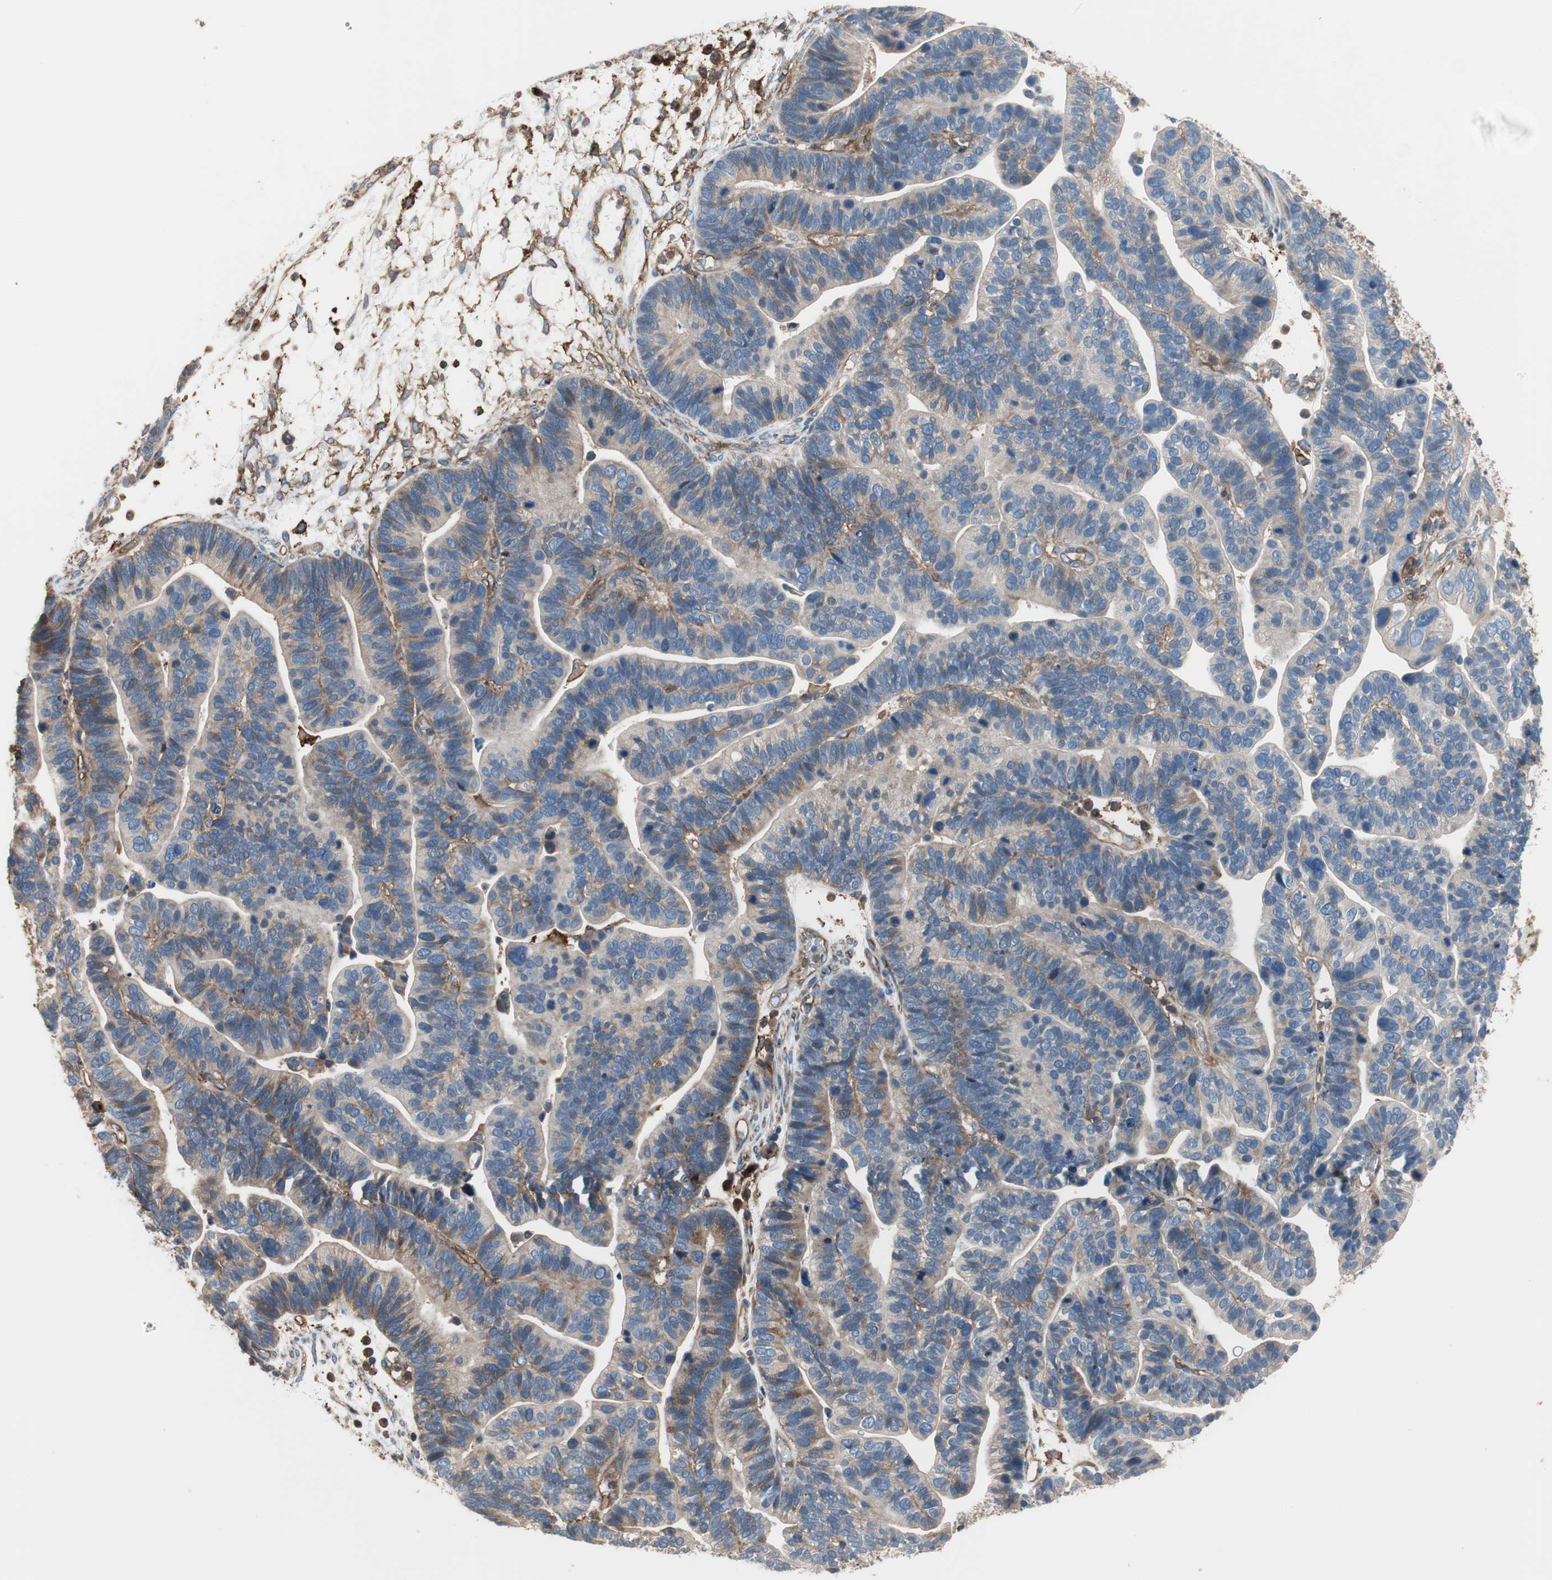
{"staining": {"intensity": "moderate", "quantity": "<25%", "location": "cytoplasmic/membranous"}, "tissue": "ovarian cancer", "cell_type": "Tumor cells", "image_type": "cancer", "snomed": [{"axis": "morphology", "description": "Cystadenocarcinoma, serous, NOS"}, {"axis": "topography", "description": "Ovary"}], "caption": "Ovarian serous cystadenocarcinoma was stained to show a protein in brown. There is low levels of moderate cytoplasmic/membranous expression in approximately <25% of tumor cells.", "gene": "IL1RL1", "patient": {"sex": "female", "age": 56}}